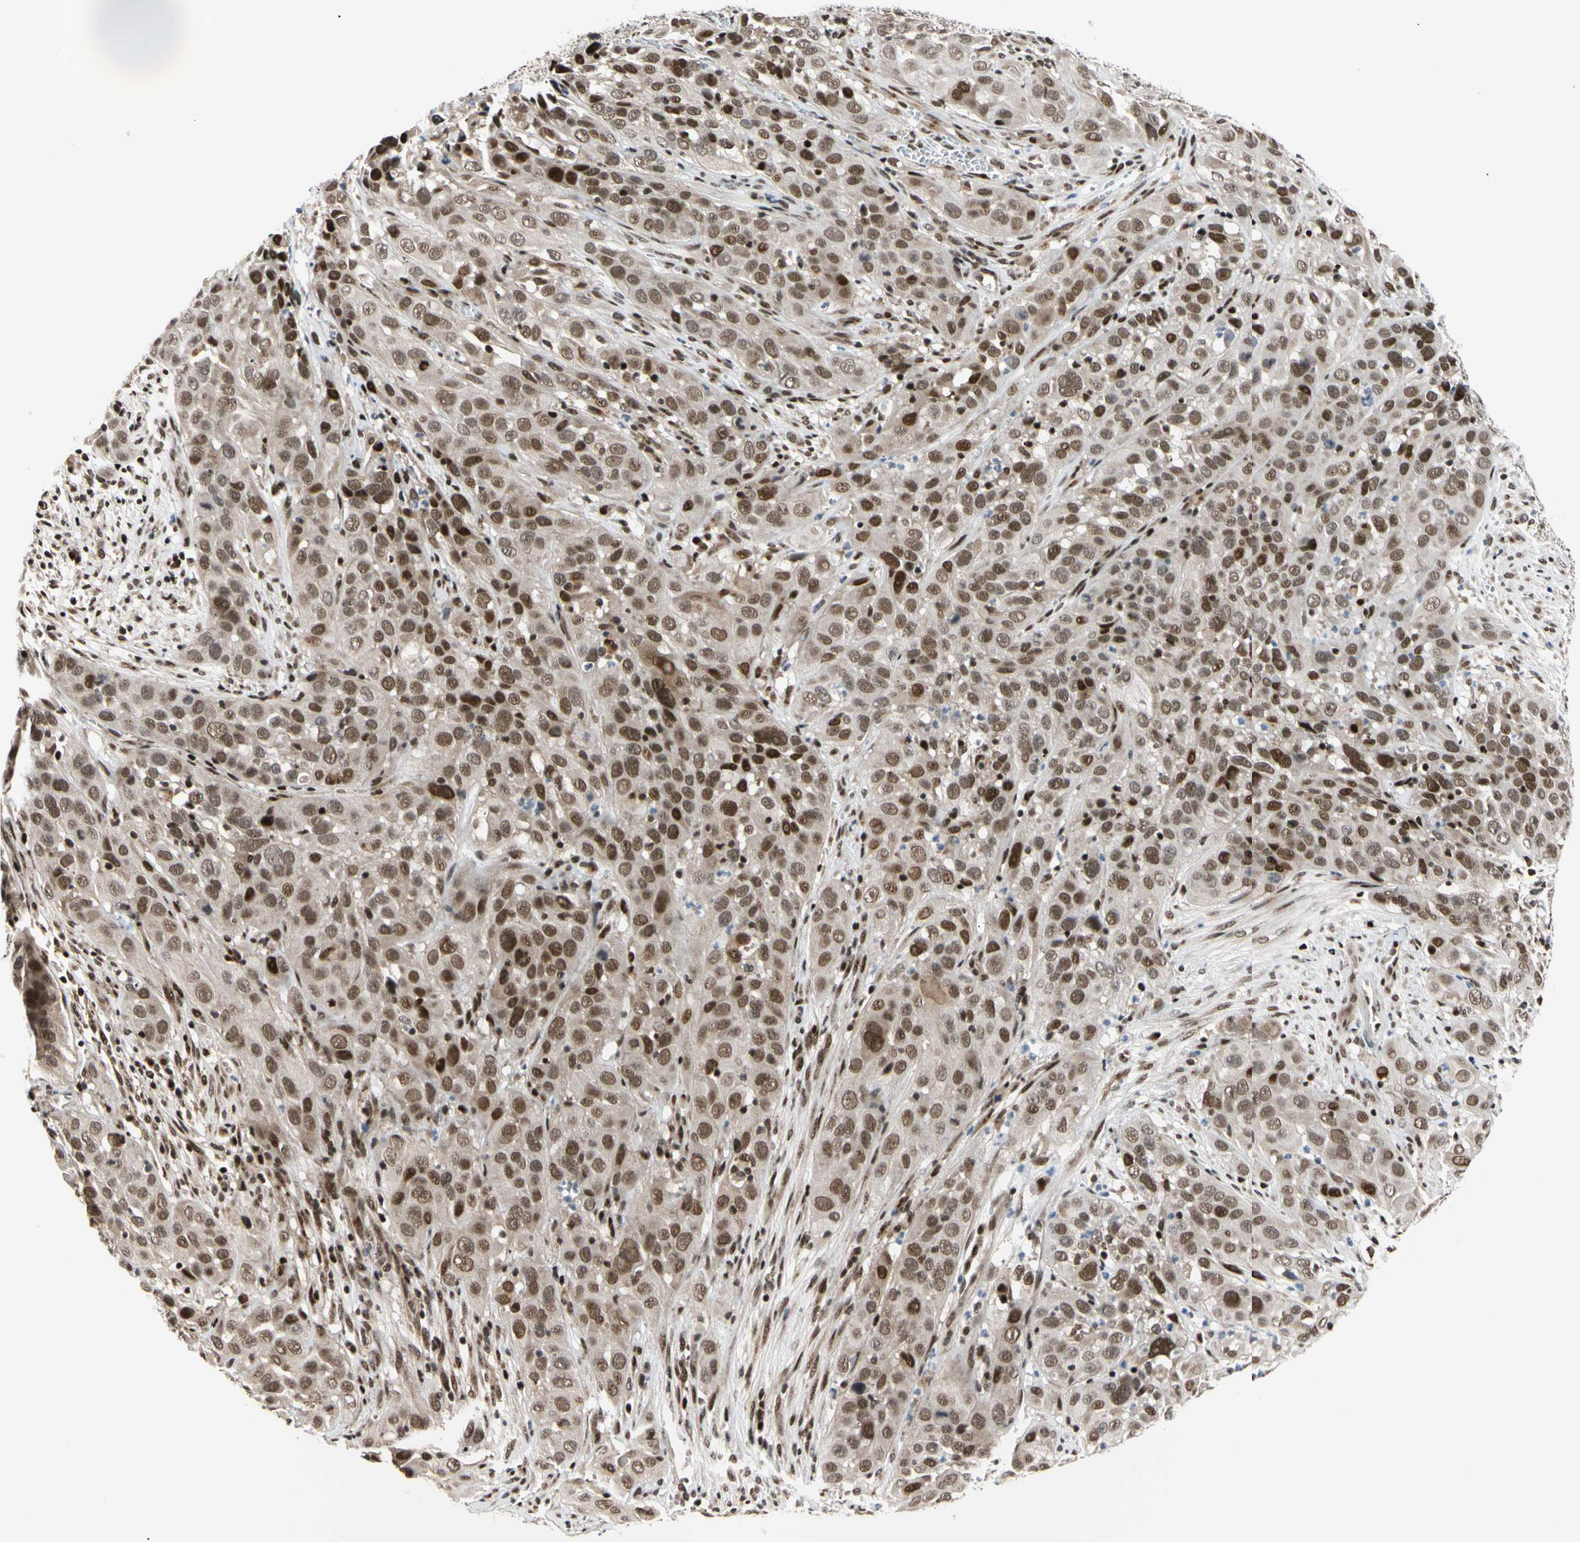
{"staining": {"intensity": "strong", "quantity": ">75%", "location": "nuclear"}, "tissue": "cervical cancer", "cell_type": "Tumor cells", "image_type": "cancer", "snomed": [{"axis": "morphology", "description": "Squamous cell carcinoma, NOS"}, {"axis": "topography", "description": "Cervix"}], "caption": "Strong nuclear staining is identified in about >75% of tumor cells in cervical cancer.", "gene": "E2F1", "patient": {"sex": "female", "age": 32}}